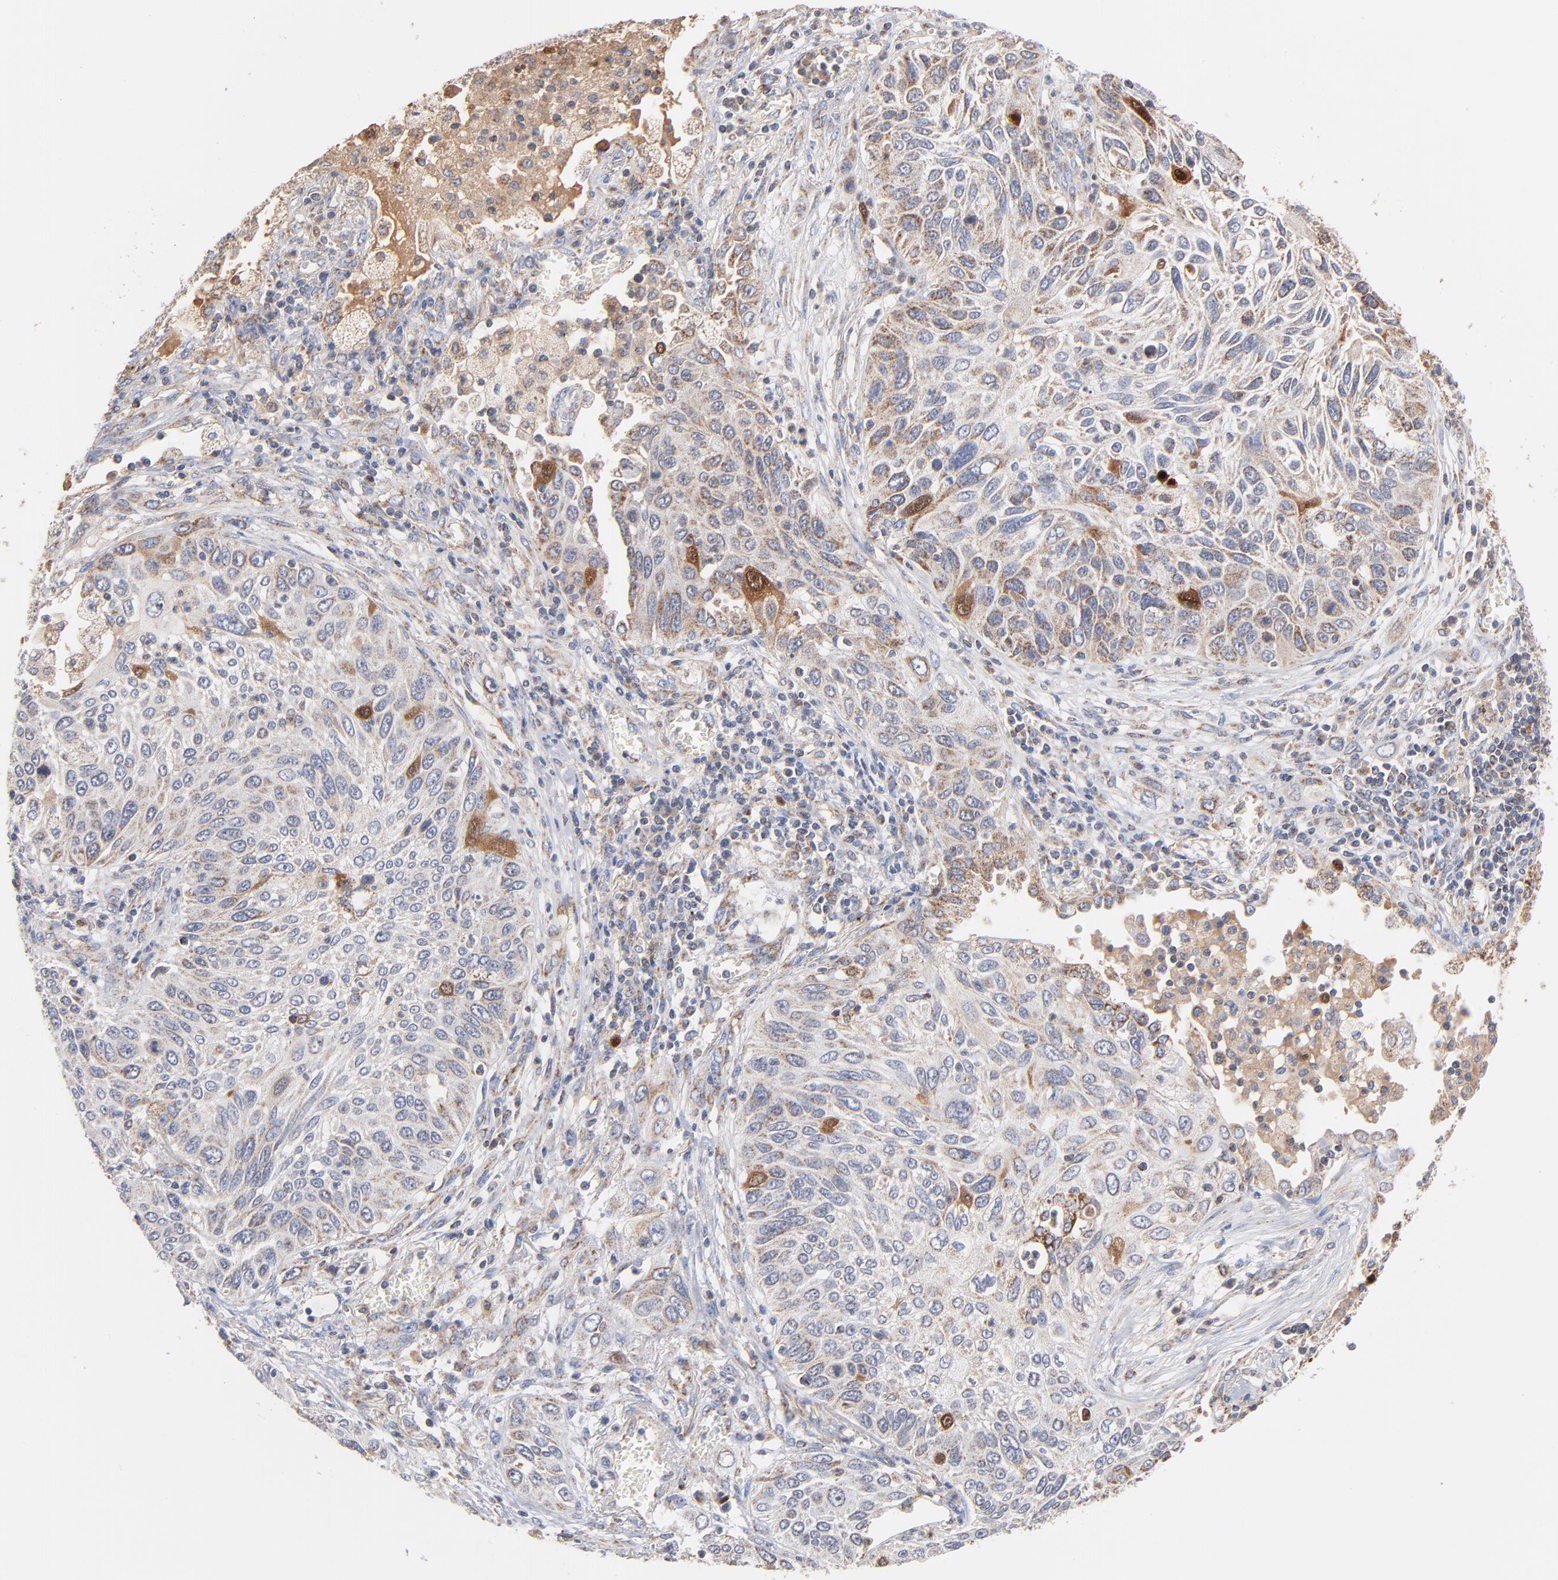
{"staining": {"intensity": "moderate", "quantity": ">75%", "location": "cytoplasmic/membranous"}, "tissue": "lung cancer", "cell_type": "Tumor cells", "image_type": "cancer", "snomed": [{"axis": "morphology", "description": "Squamous cell carcinoma, NOS"}, {"axis": "topography", "description": "Lung"}], "caption": "Tumor cells exhibit medium levels of moderate cytoplasmic/membranous staining in approximately >75% of cells in human lung squamous cell carcinoma.", "gene": "DIABLO", "patient": {"sex": "female", "age": 76}}